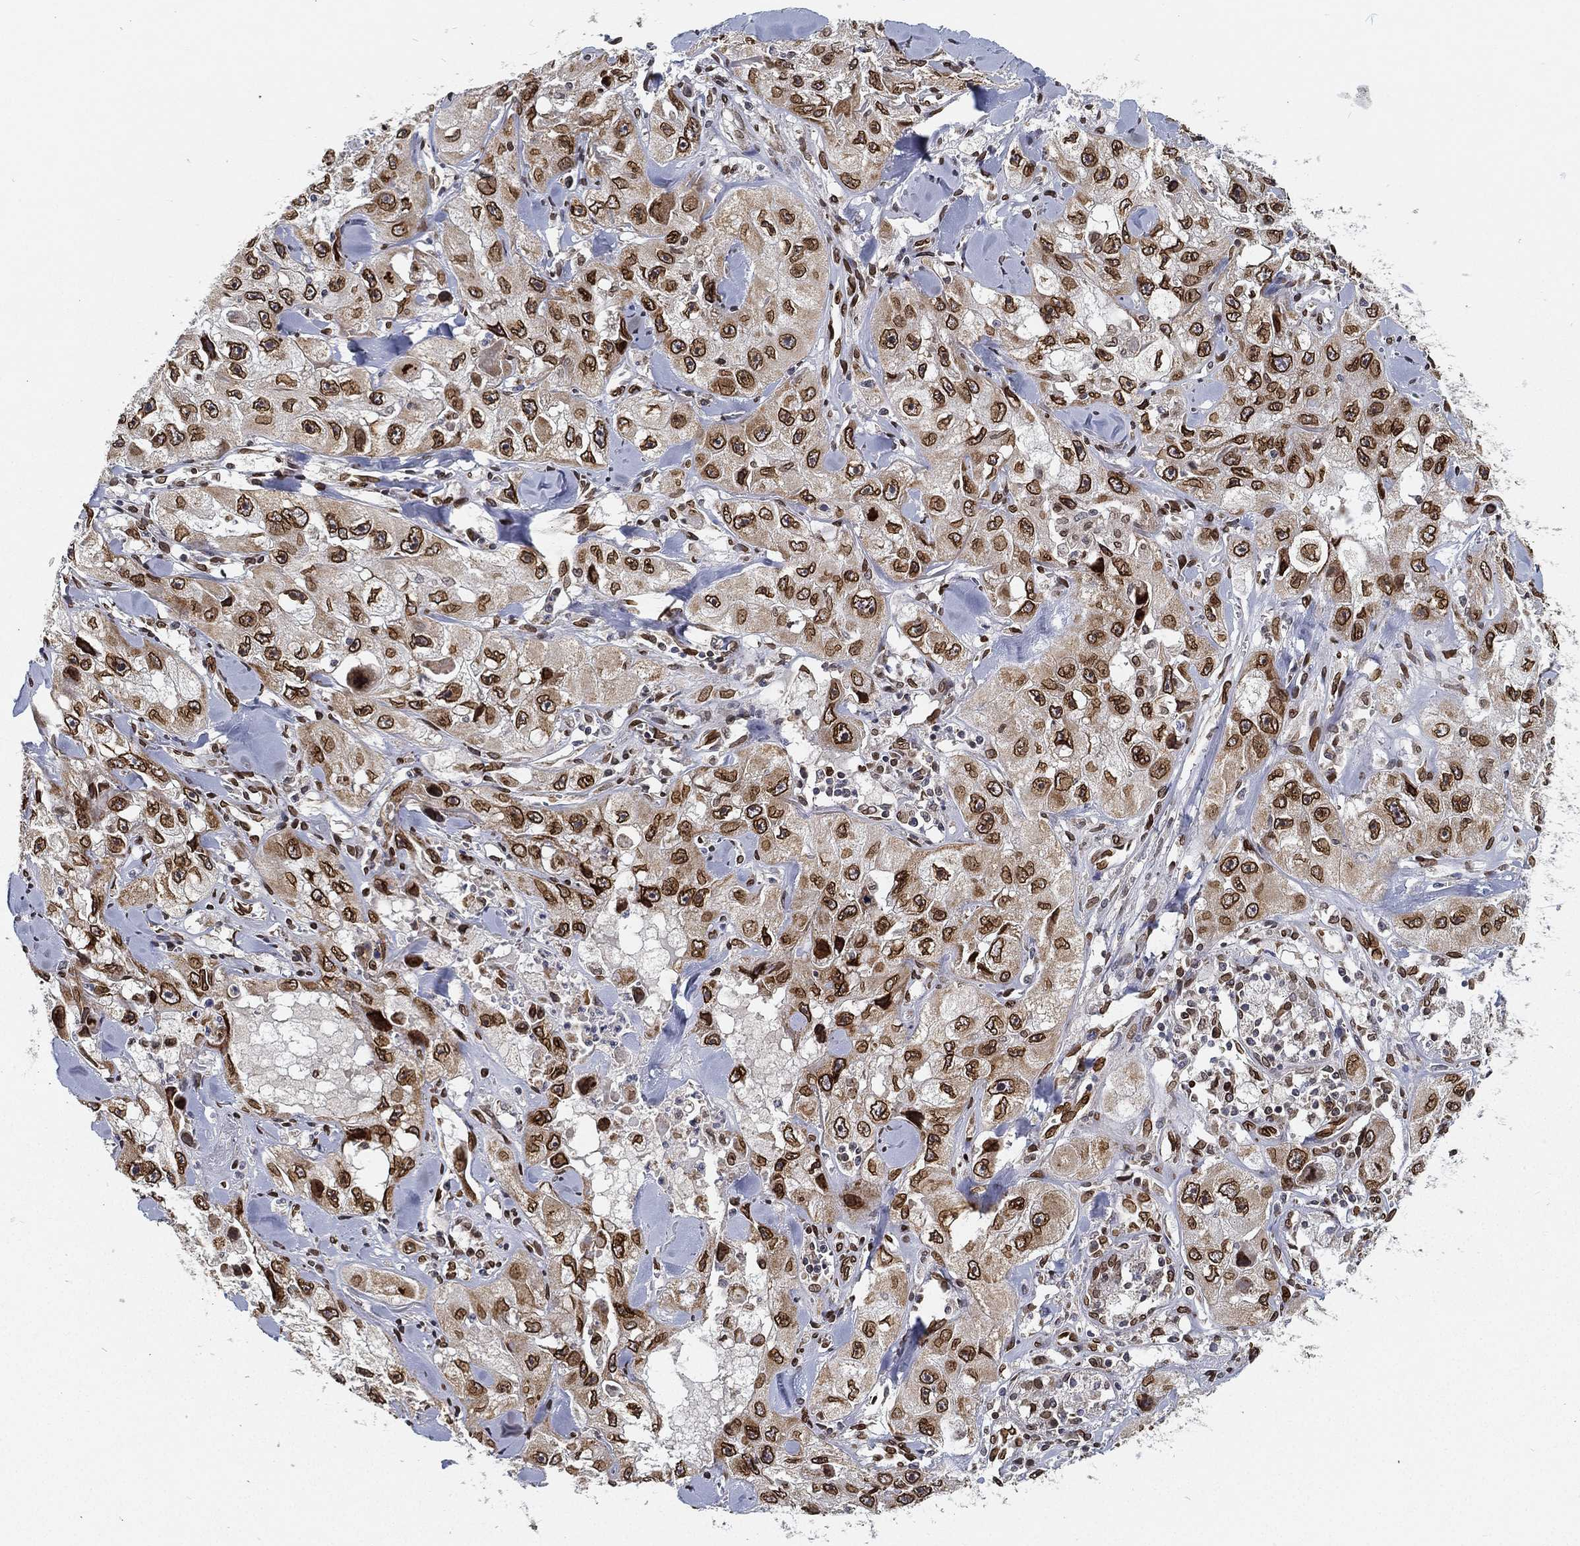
{"staining": {"intensity": "strong", "quantity": ">75%", "location": "cytoplasmic/membranous,nuclear"}, "tissue": "skin cancer", "cell_type": "Tumor cells", "image_type": "cancer", "snomed": [{"axis": "morphology", "description": "Squamous cell carcinoma, NOS"}, {"axis": "topography", "description": "Skin"}, {"axis": "topography", "description": "Subcutis"}], "caption": "Immunohistochemistry micrograph of neoplastic tissue: human skin cancer stained using IHC reveals high levels of strong protein expression localized specifically in the cytoplasmic/membranous and nuclear of tumor cells, appearing as a cytoplasmic/membranous and nuclear brown color.", "gene": "PALB2", "patient": {"sex": "male", "age": 73}}